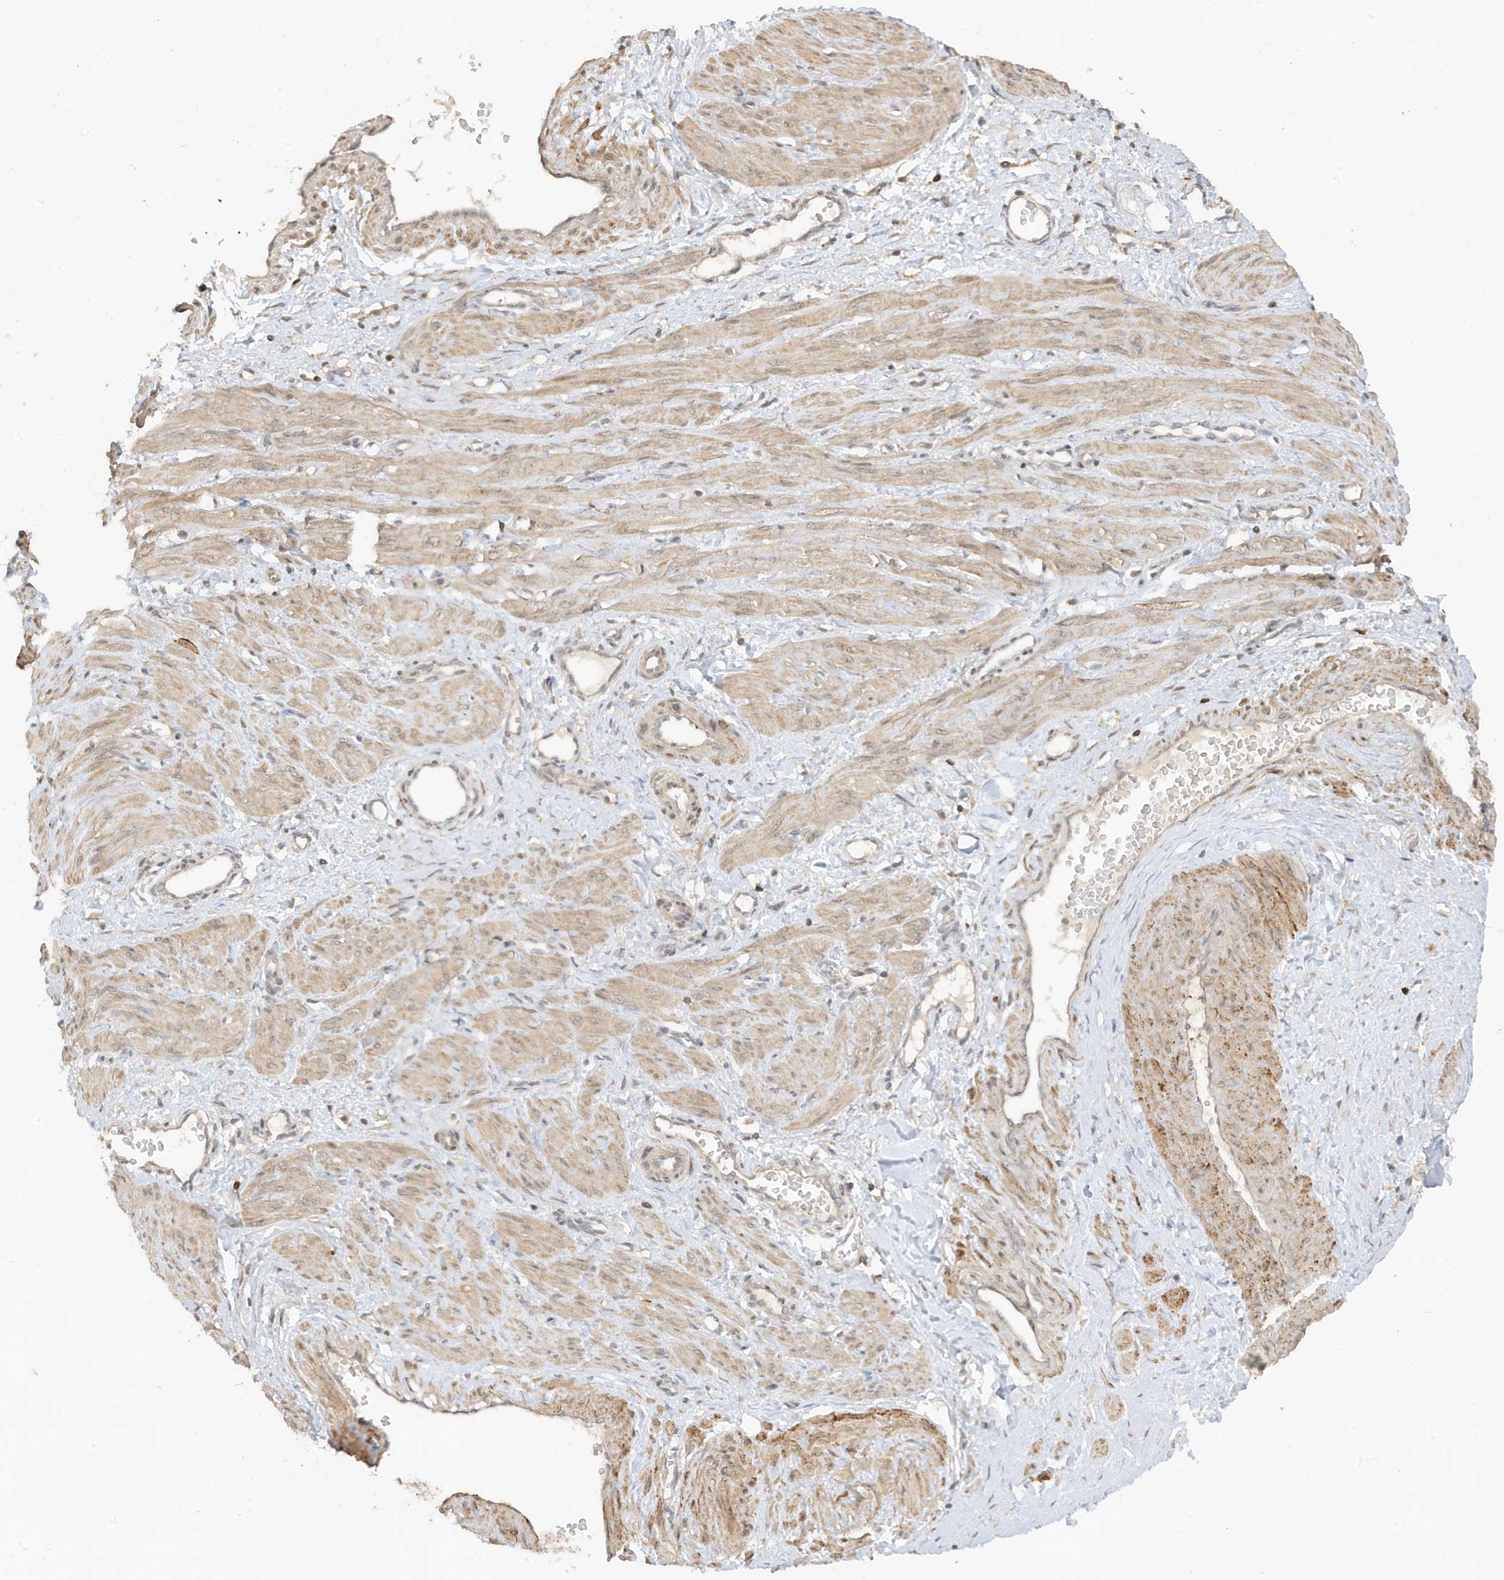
{"staining": {"intensity": "weak", "quantity": ">75%", "location": "cytoplasmic/membranous"}, "tissue": "smooth muscle", "cell_type": "Smooth muscle cells", "image_type": "normal", "snomed": [{"axis": "morphology", "description": "Normal tissue, NOS"}, {"axis": "topography", "description": "Endometrium"}], "caption": "Immunohistochemical staining of unremarkable smooth muscle shows >75% levels of weak cytoplasmic/membranous protein positivity in about >75% of smooth muscle cells.", "gene": "TAB3", "patient": {"sex": "female", "age": 33}}